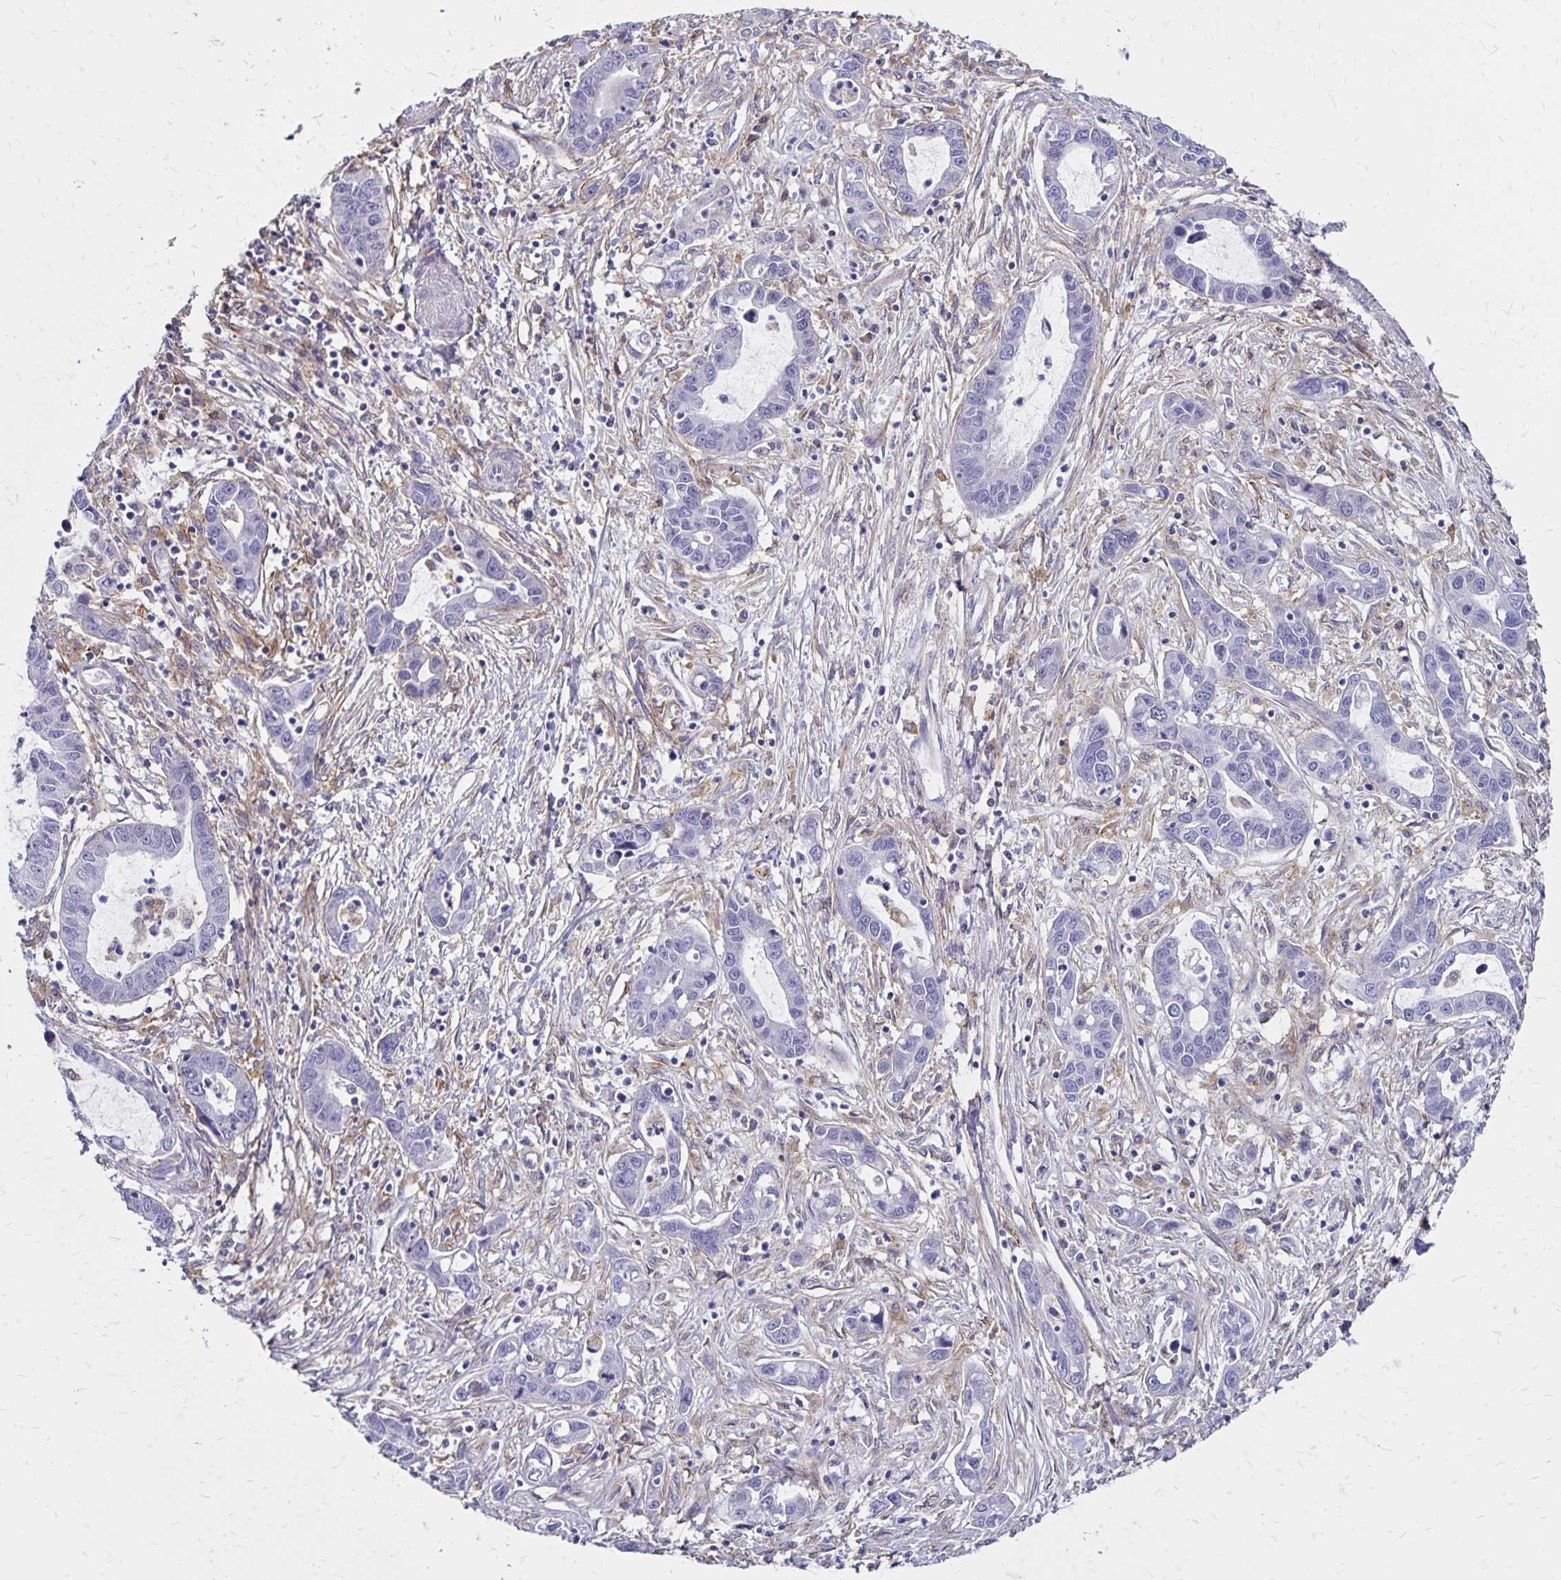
{"staining": {"intensity": "negative", "quantity": "none", "location": "none"}, "tissue": "liver cancer", "cell_type": "Tumor cells", "image_type": "cancer", "snomed": [{"axis": "morphology", "description": "Cholangiocarcinoma"}, {"axis": "topography", "description": "Liver"}], "caption": "IHC histopathology image of human liver cancer (cholangiocarcinoma) stained for a protein (brown), which shows no expression in tumor cells.", "gene": "TNS3", "patient": {"sex": "male", "age": 58}}